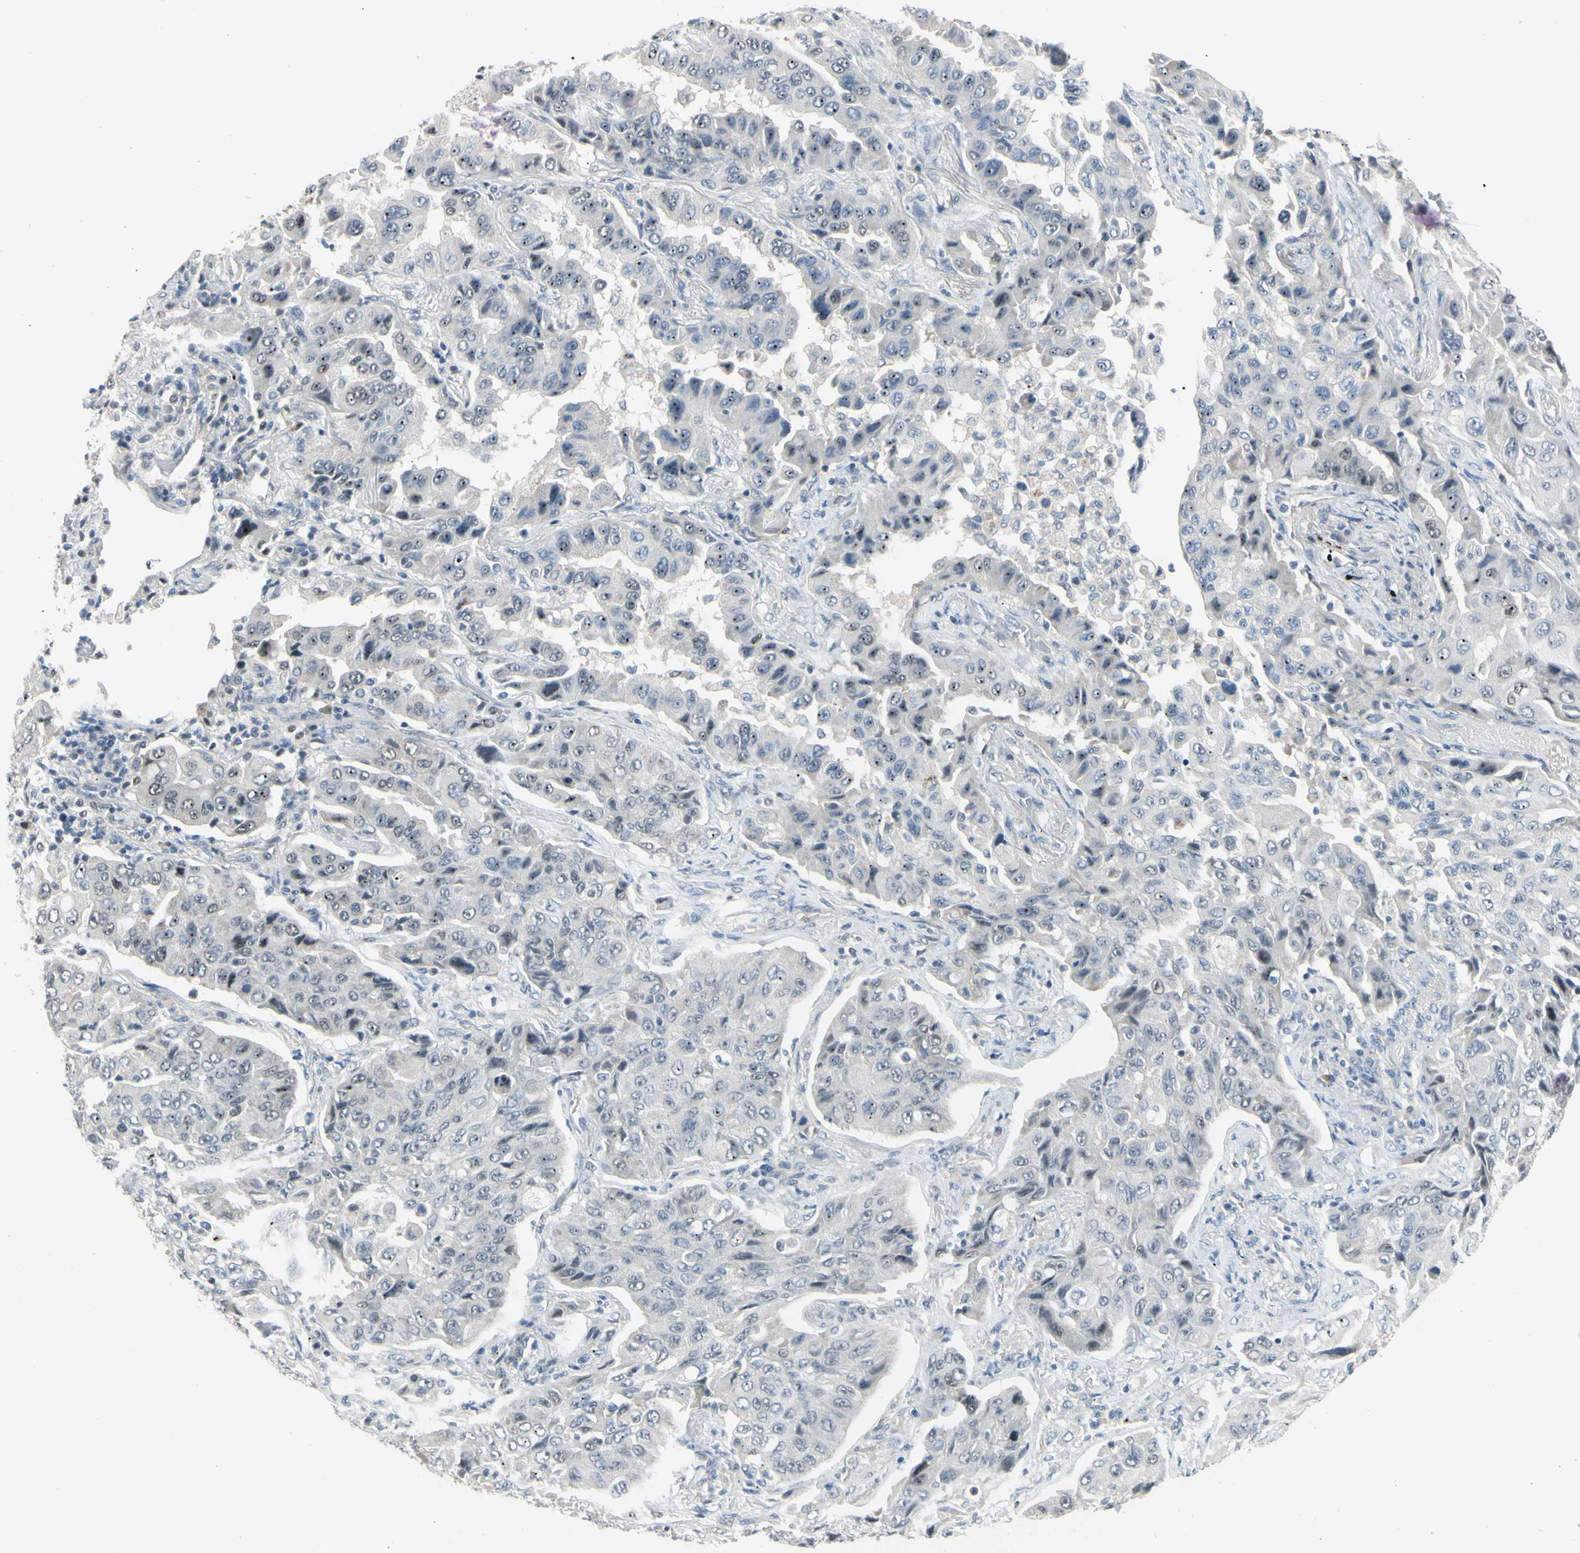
{"staining": {"intensity": "moderate", "quantity": ">75%", "location": "nuclear"}, "tissue": "lung cancer", "cell_type": "Tumor cells", "image_type": "cancer", "snomed": [{"axis": "morphology", "description": "Adenocarcinoma, NOS"}, {"axis": "topography", "description": "Lung"}], "caption": "High-power microscopy captured an IHC image of lung adenocarcinoma, revealing moderate nuclear expression in about >75% of tumor cells. The staining was performed using DAB (3,3'-diaminobenzidine), with brown indicating positive protein expression. Nuclei are stained blue with hematoxylin.", "gene": "LHX9", "patient": {"sex": "female", "age": 65}}